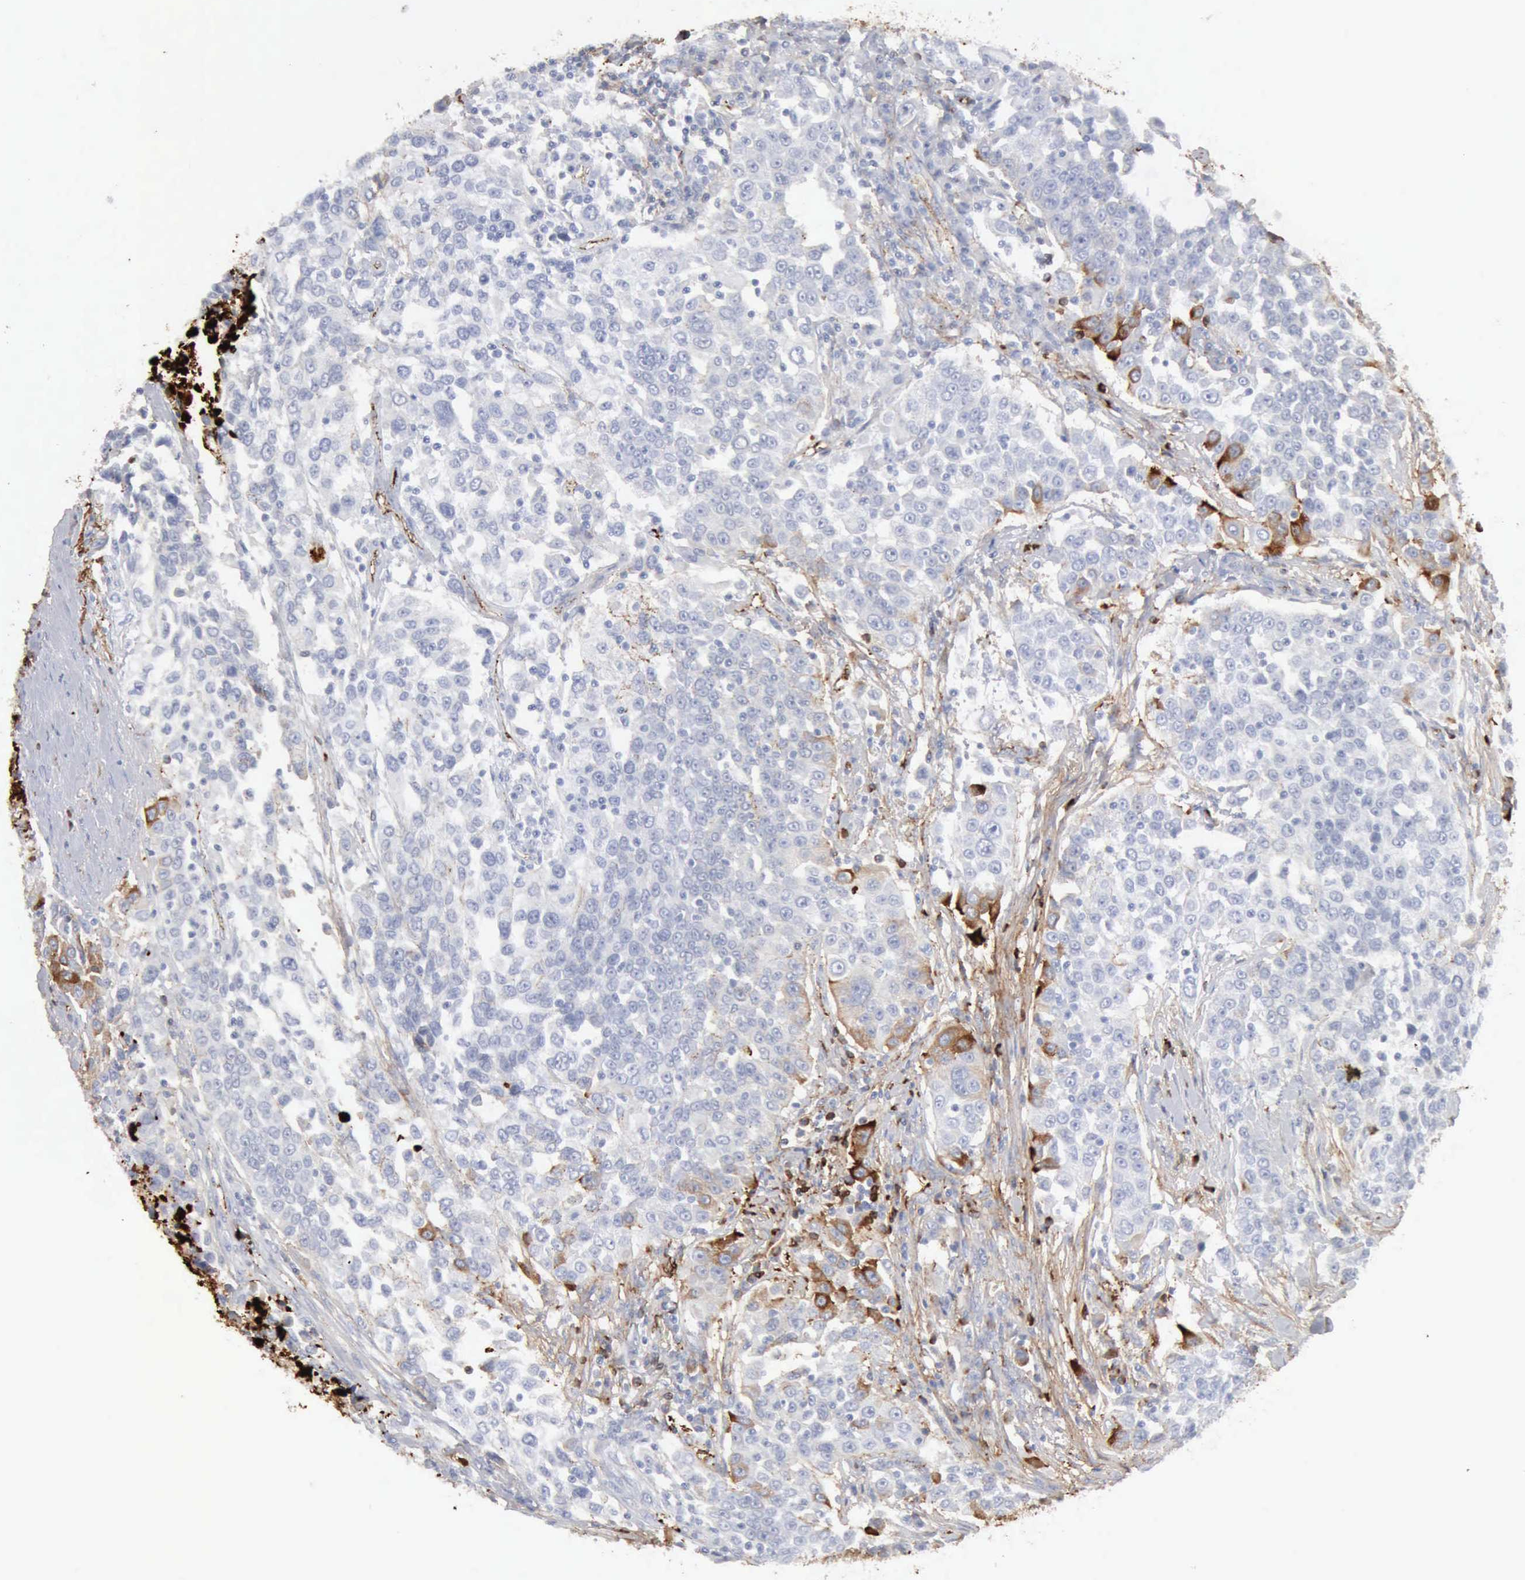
{"staining": {"intensity": "negative", "quantity": "none", "location": "none"}, "tissue": "urothelial cancer", "cell_type": "Tumor cells", "image_type": "cancer", "snomed": [{"axis": "morphology", "description": "Urothelial carcinoma, High grade"}, {"axis": "topography", "description": "Urinary bladder"}], "caption": "DAB (3,3'-diaminobenzidine) immunohistochemical staining of human urothelial carcinoma (high-grade) exhibits no significant positivity in tumor cells. The staining is performed using DAB (3,3'-diaminobenzidine) brown chromogen with nuclei counter-stained in using hematoxylin.", "gene": "C4BPA", "patient": {"sex": "female", "age": 80}}